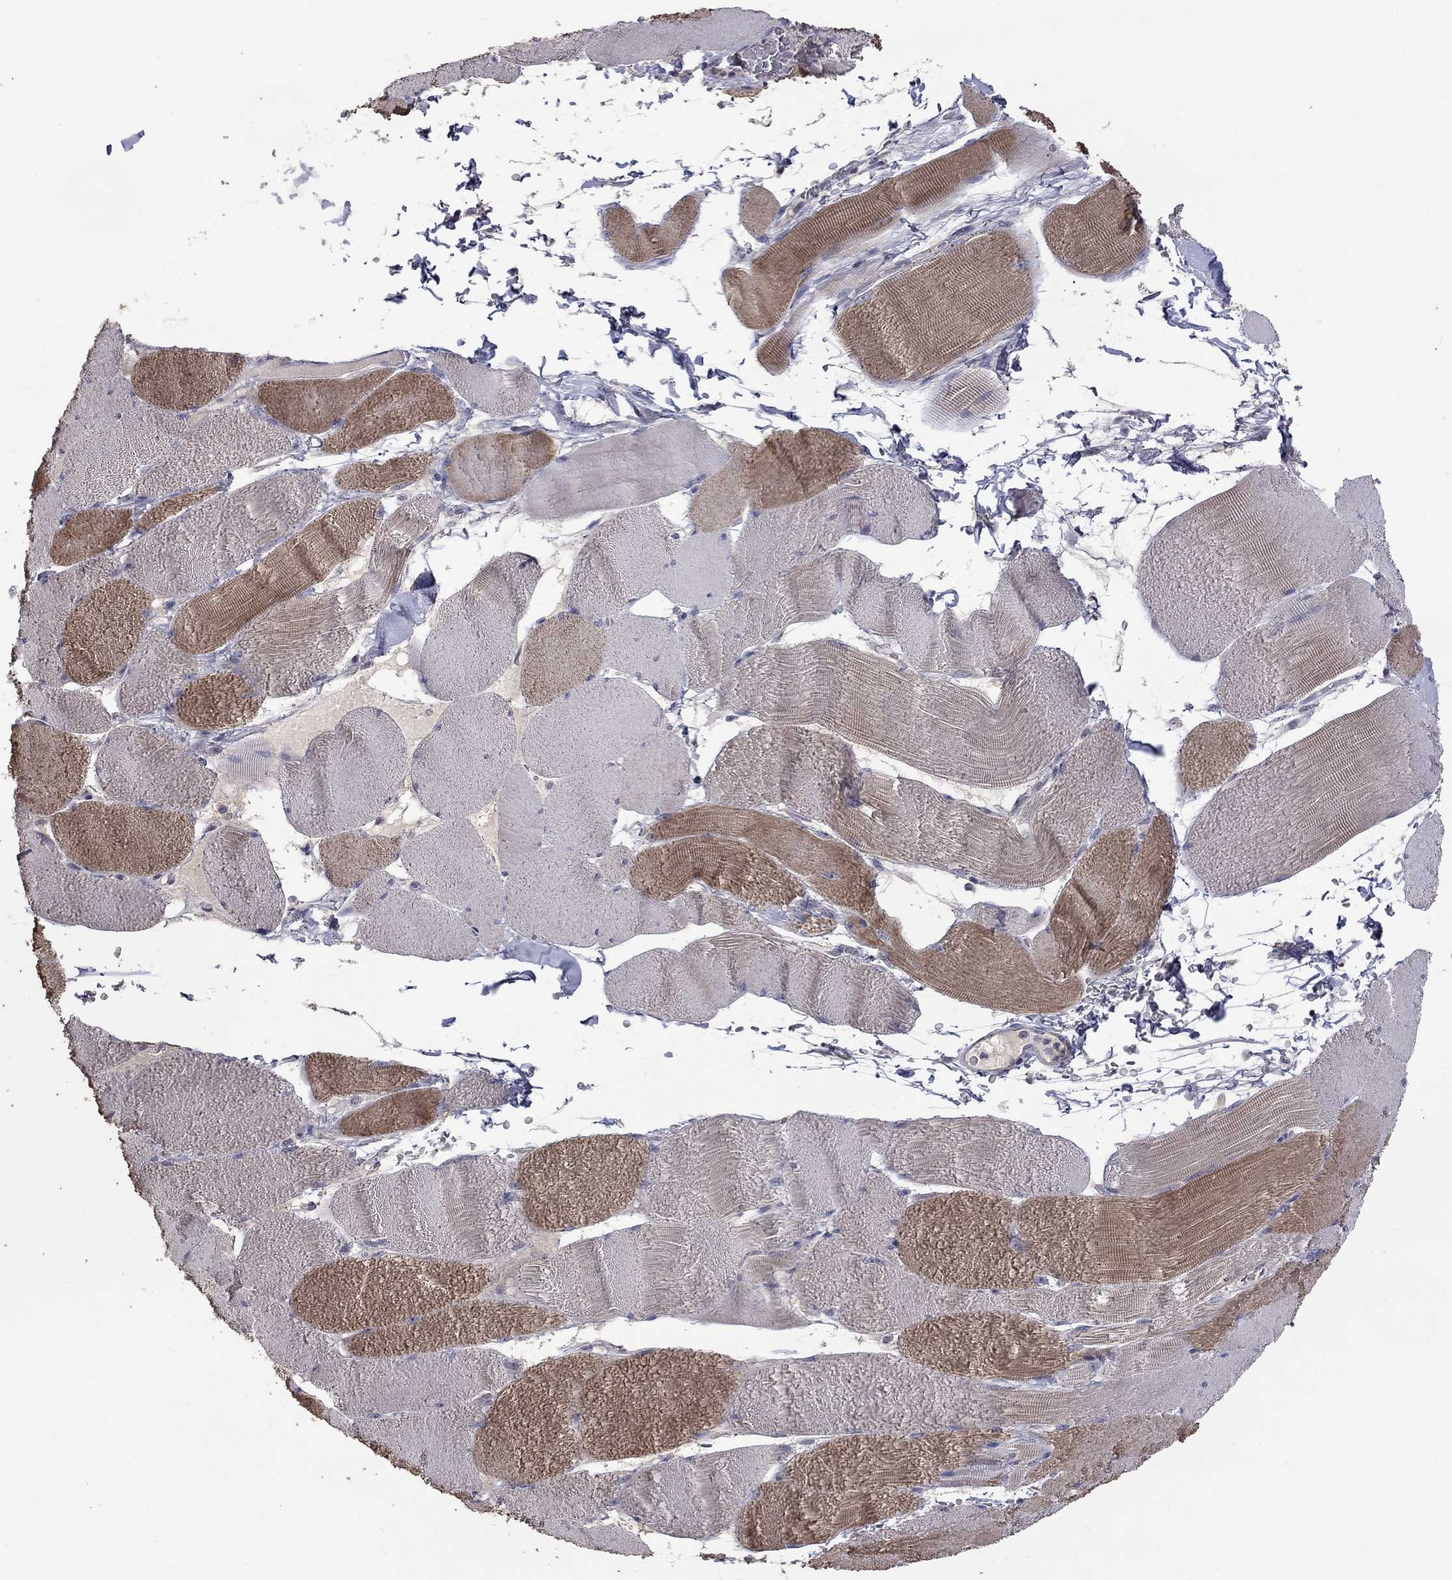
{"staining": {"intensity": "moderate", "quantity": "25%-75%", "location": "cytoplasmic/membranous"}, "tissue": "skeletal muscle", "cell_type": "Myocytes", "image_type": "normal", "snomed": [{"axis": "morphology", "description": "Normal tissue, NOS"}, {"axis": "topography", "description": "Skeletal muscle"}], "caption": "Protein staining by IHC reveals moderate cytoplasmic/membranous positivity in approximately 25%-75% of myocytes in benign skeletal muscle.", "gene": "SLC39A14", "patient": {"sex": "male", "age": 56}}